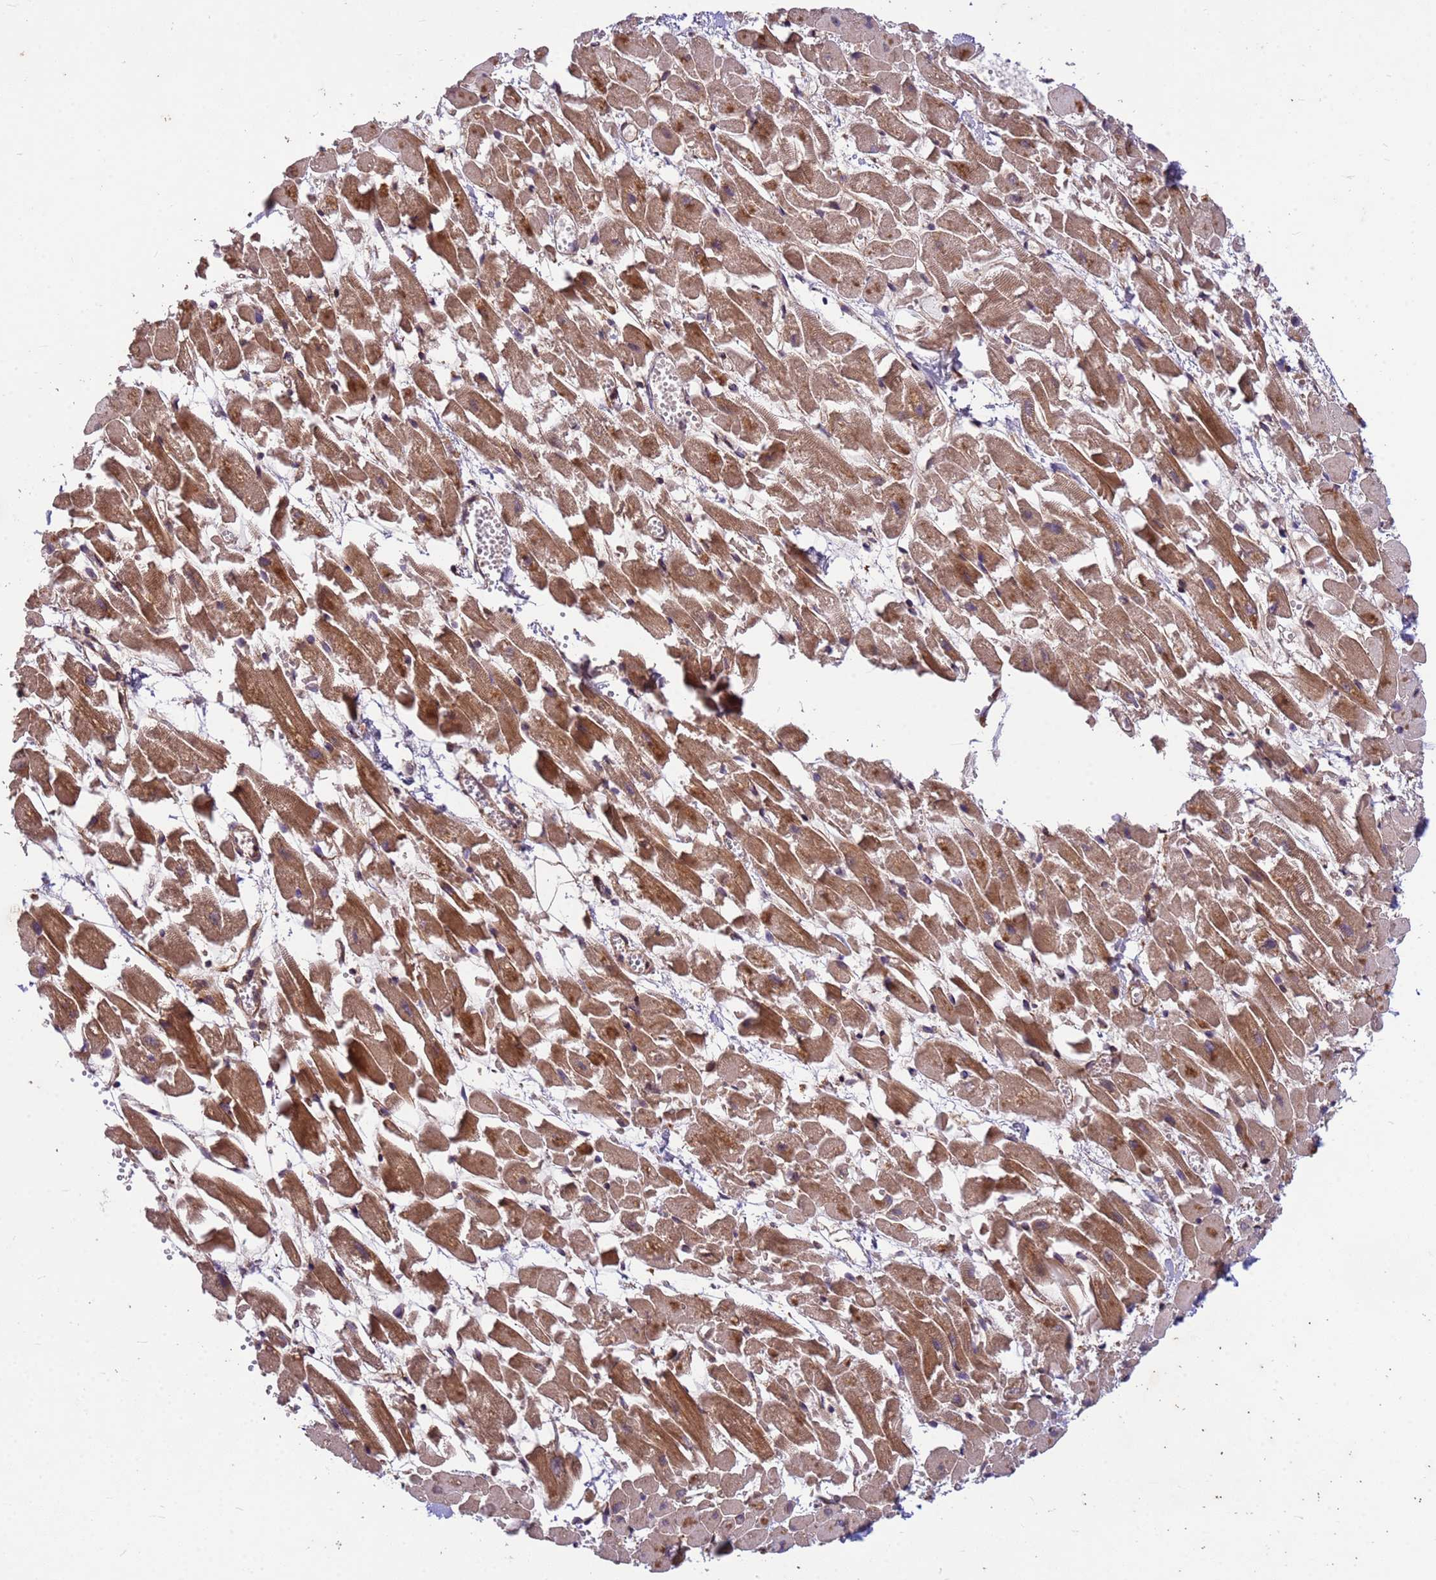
{"staining": {"intensity": "moderate", "quantity": ">75%", "location": "cytoplasmic/membranous"}, "tissue": "heart muscle", "cell_type": "Cardiomyocytes", "image_type": "normal", "snomed": [{"axis": "morphology", "description": "Normal tissue, NOS"}, {"axis": "topography", "description": "Heart"}], "caption": "Immunohistochemistry (IHC) photomicrograph of unremarkable heart muscle: heart muscle stained using immunohistochemistry demonstrates medium levels of moderate protein expression localized specifically in the cytoplasmic/membranous of cardiomyocytes, appearing as a cytoplasmic/membranous brown color.", "gene": "PPP2CA", "patient": {"sex": "female", "age": 64}}